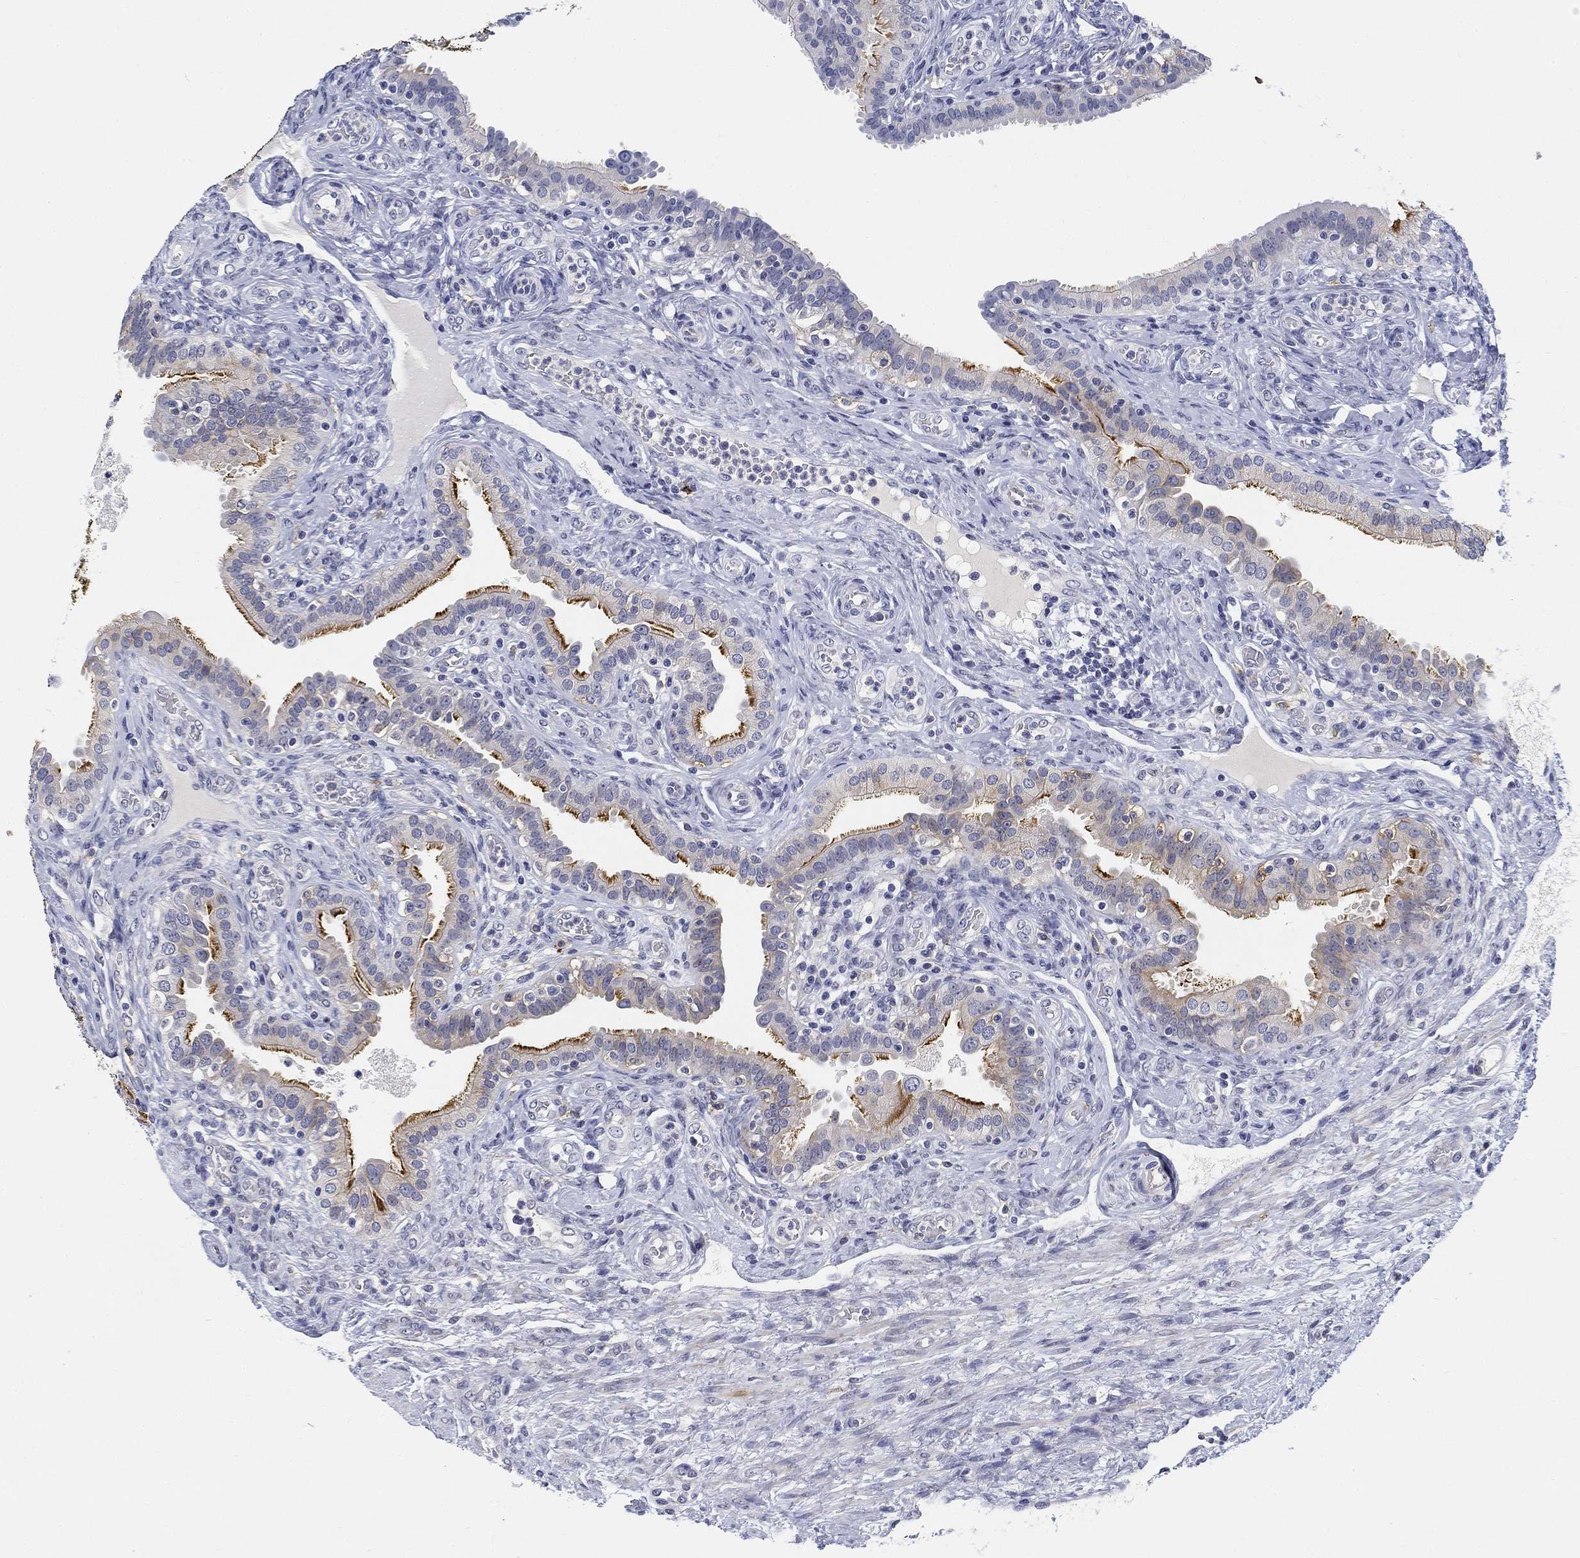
{"staining": {"intensity": "strong", "quantity": "<25%", "location": "cytoplasmic/membranous"}, "tissue": "fallopian tube", "cell_type": "Glandular cells", "image_type": "normal", "snomed": [{"axis": "morphology", "description": "Normal tissue, NOS"}, {"axis": "topography", "description": "Fallopian tube"}], "caption": "Strong cytoplasmic/membranous positivity for a protein is seen in approximately <25% of glandular cells of normal fallopian tube using IHC.", "gene": "SLC2A5", "patient": {"sex": "female", "age": 41}}